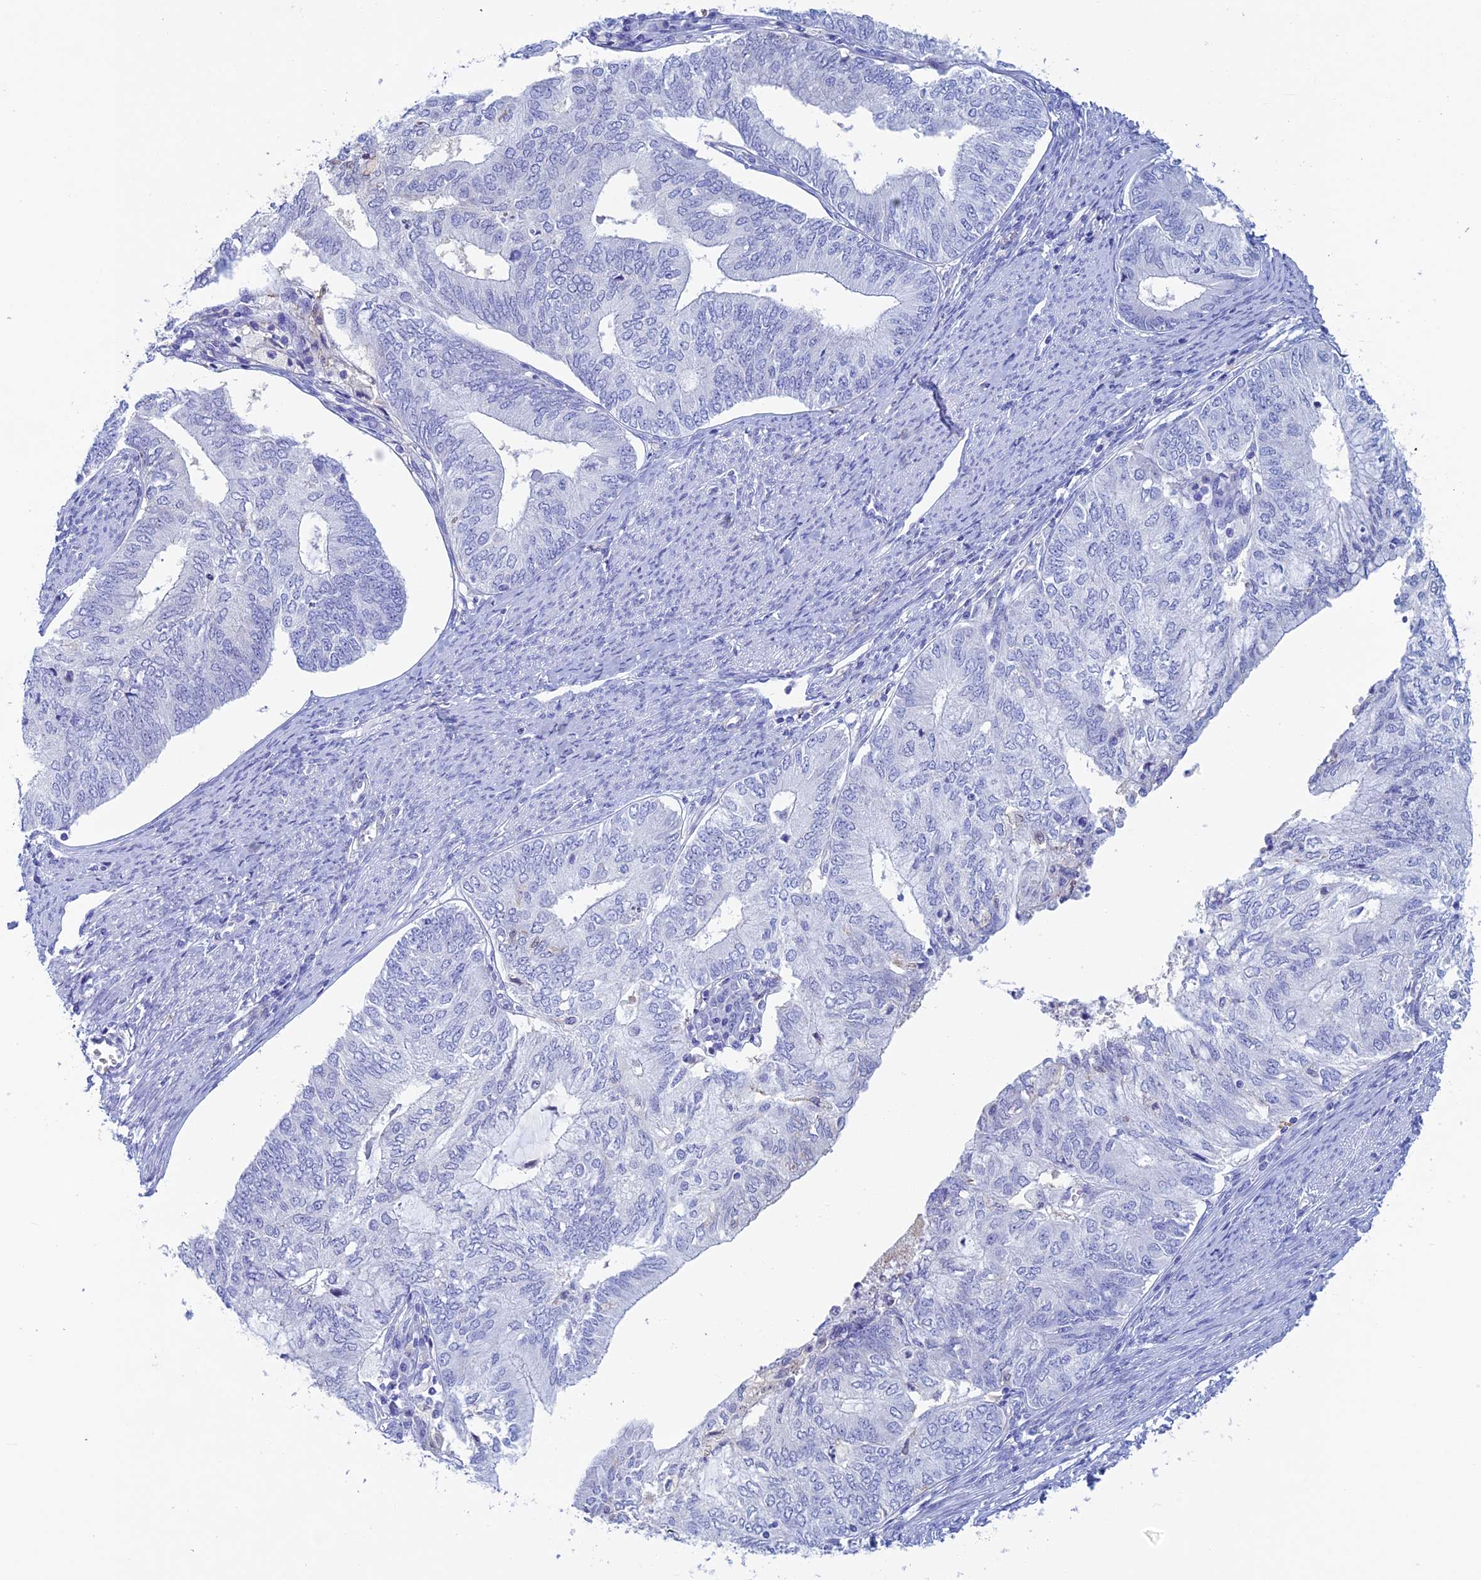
{"staining": {"intensity": "negative", "quantity": "none", "location": "none"}, "tissue": "endometrial cancer", "cell_type": "Tumor cells", "image_type": "cancer", "snomed": [{"axis": "morphology", "description": "Adenocarcinoma, NOS"}, {"axis": "topography", "description": "Endometrium"}], "caption": "The IHC histopathology image has no significant positivity in tumor cells of adenocarcinoma (endometrial) tissue.", "gene": "KCNK17", "patient": {"sex": "female", "age": 68}}